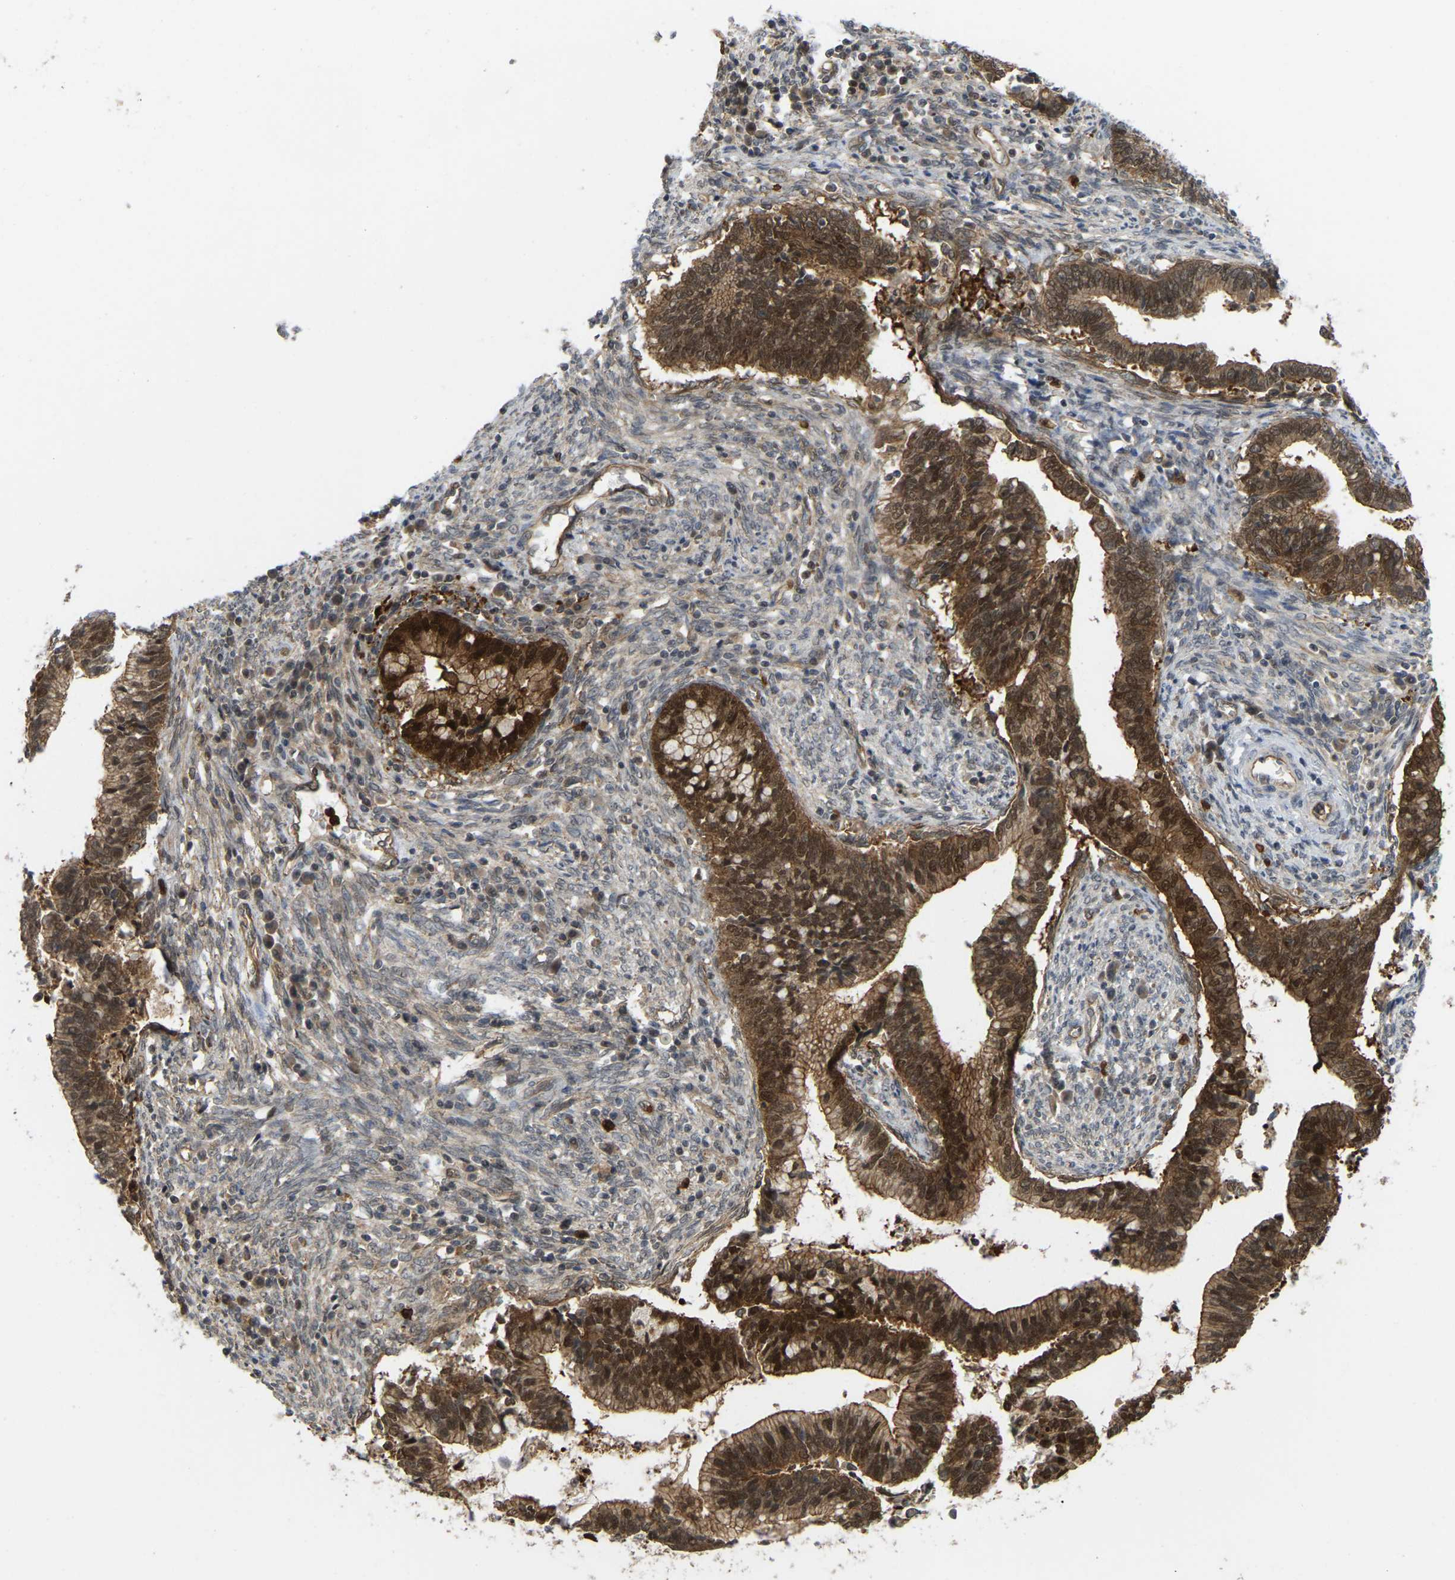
{"staining": {"intensity": "strong", "quantity": ">75%", "location": "cytoplasmic/membranous,nuclear"}, "tissue": "cervical cancer", "cell_type": "Tumor cells", "image_type": "cancer", "snomed": [{"axis": "morphology", "description": "Adenocarcinoma, NOS"}, {"axis": "topography", "description": "Cervix"}], "caption": "Strong cytoplasmic/membranous and nuclear positivity is seen in about >75% of tumor cells in cervical adenocarcinoma.", "gene": "SERPINB5", "patient": {"sex": "female", "age": 44}}